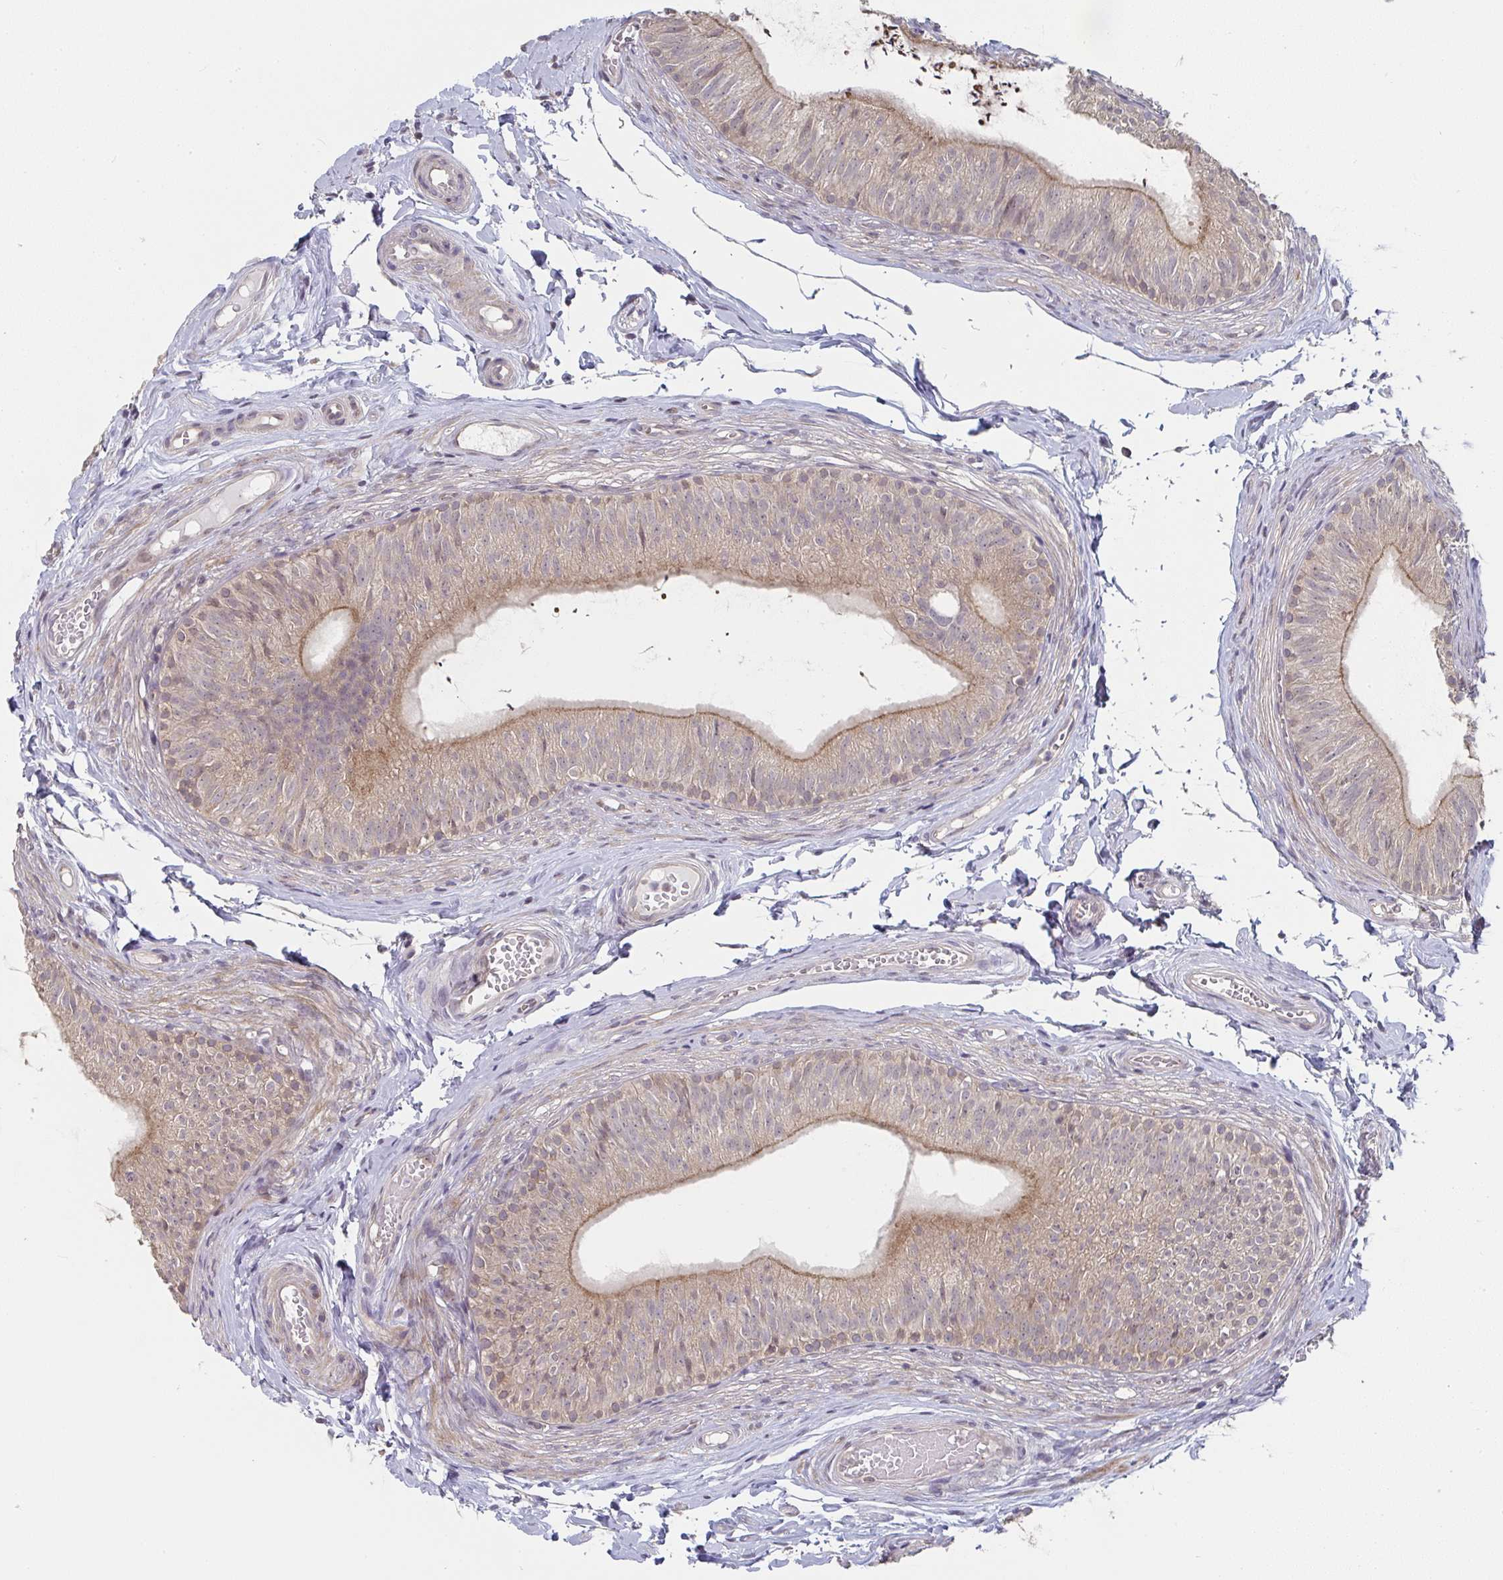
{"staining": {"intensity": "weak", "quantity": ">75%", "location": "cytoplasmic/membranous"}, "tissue": "epididymis", "cell_type": "Glandular cells", "image_type": "normal", "snomed": [{"axis": "morphology", "description": "Normal tissue, NOS"}, {"axis": "topography", "description": "Epididymis, spermatic cord, NOS"}, {"axis": "topography", "description": "Epididymis"}, {"axis": "topography", "description": "Peripheral nerve tissue"}], "caption": "Weak cytoplasmic/membranous staining for a protein is appreciated in approximately >75% of glandular cells of unremarkable epididymis using immunohistochemistry.", "gene": "RANGRF", "patient": {"sex": "male", "age": 29}}